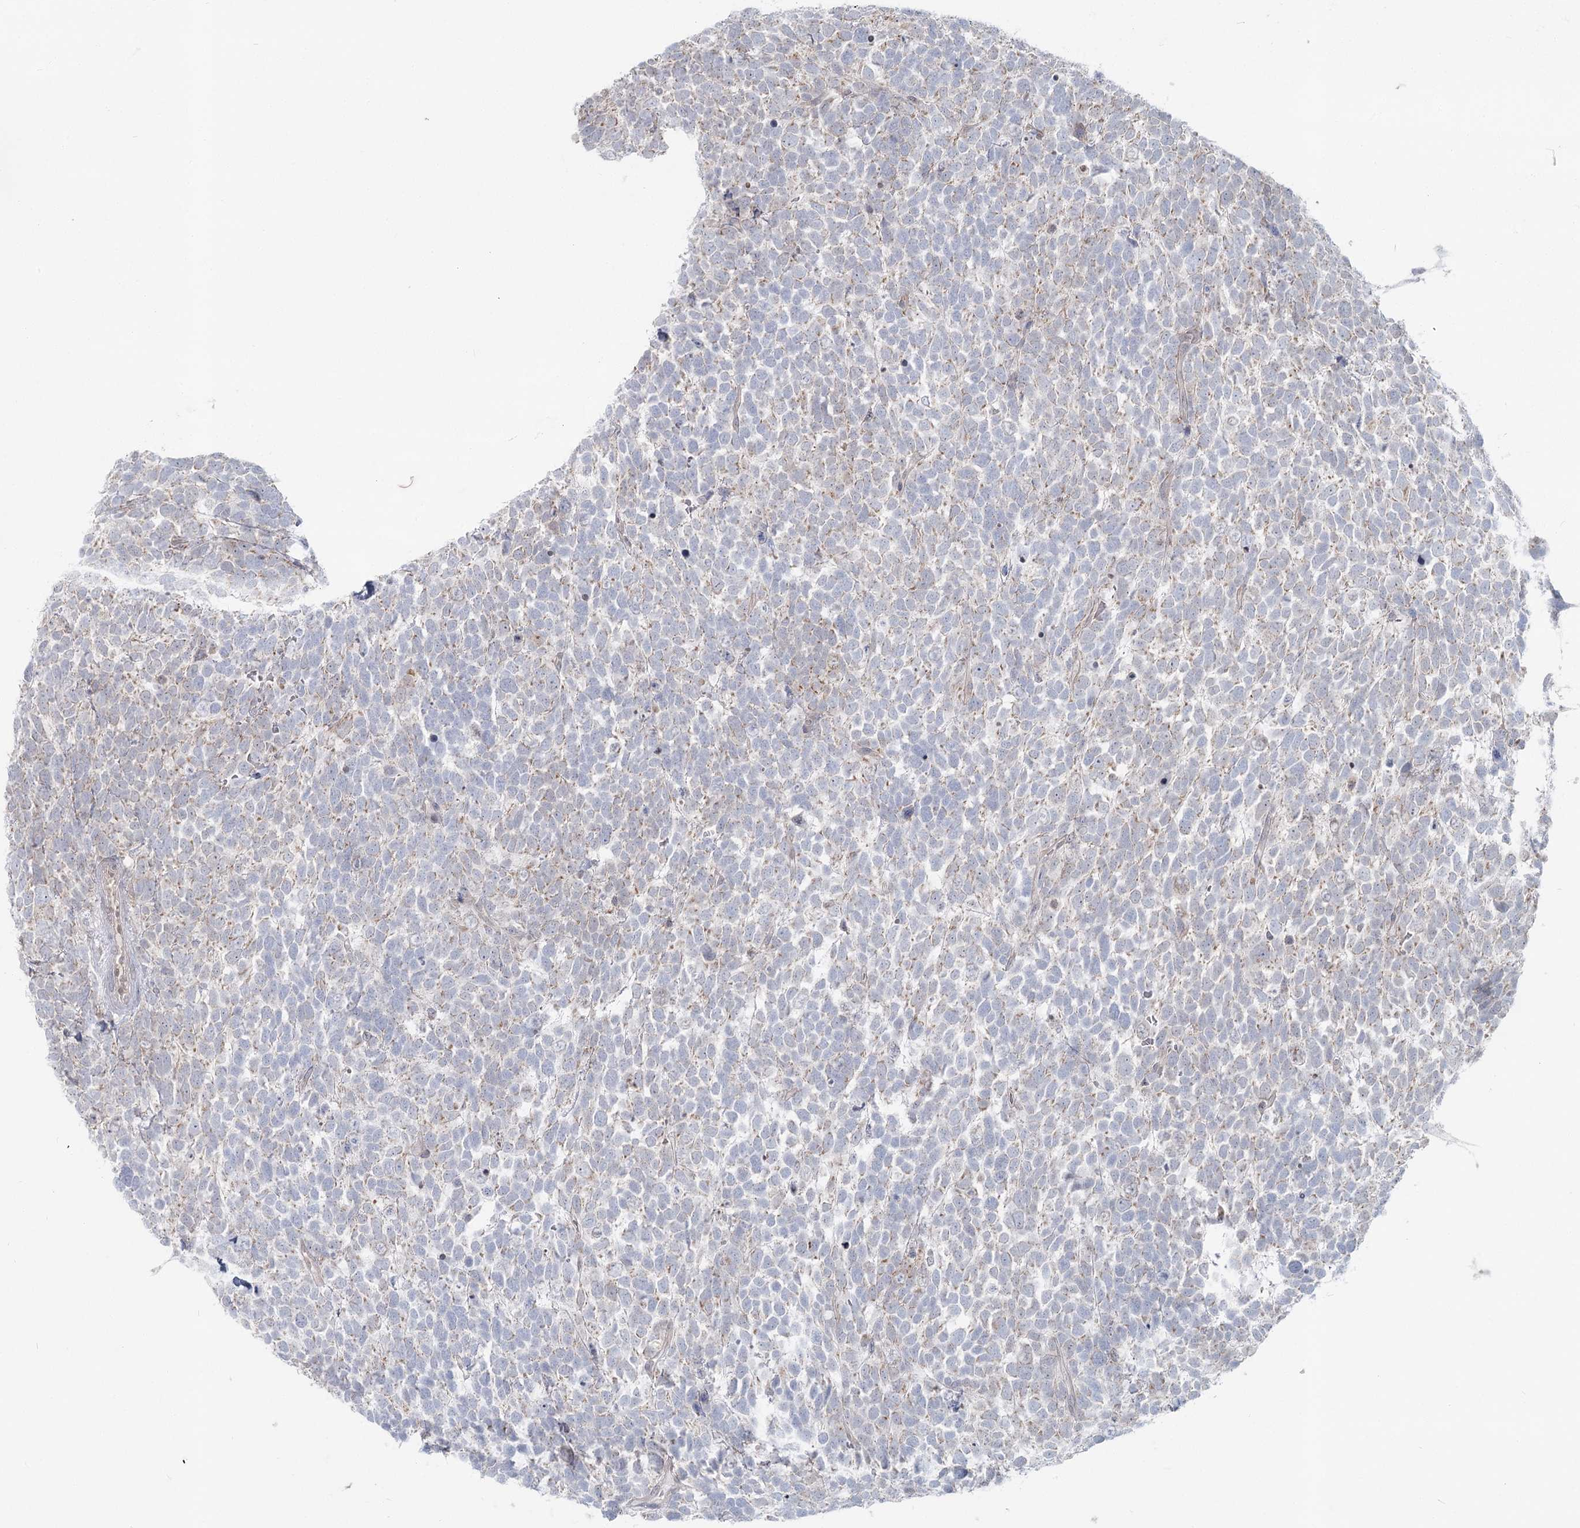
{"staining": {"intensity": "negative", "quantity": "none", "location": "none"}, "tissue": "urothelial cancer", "cell_type": "Tumor cells", "image_type": "cancer", "snomed": [{"axis": "morphology", "description": "Urothelial carcinoma, High grade"}, {"axis": "topography", "description": "Urinary bladder"}], "caption": "IHC histopathology image of high-grade urothelial carcinoma stained for a protein (brown), which displays no positivity in tumor cells. Nuclei are stained in blue.", "gene": "THNSL1", "patient": {"sex": "female", "age": 82}}